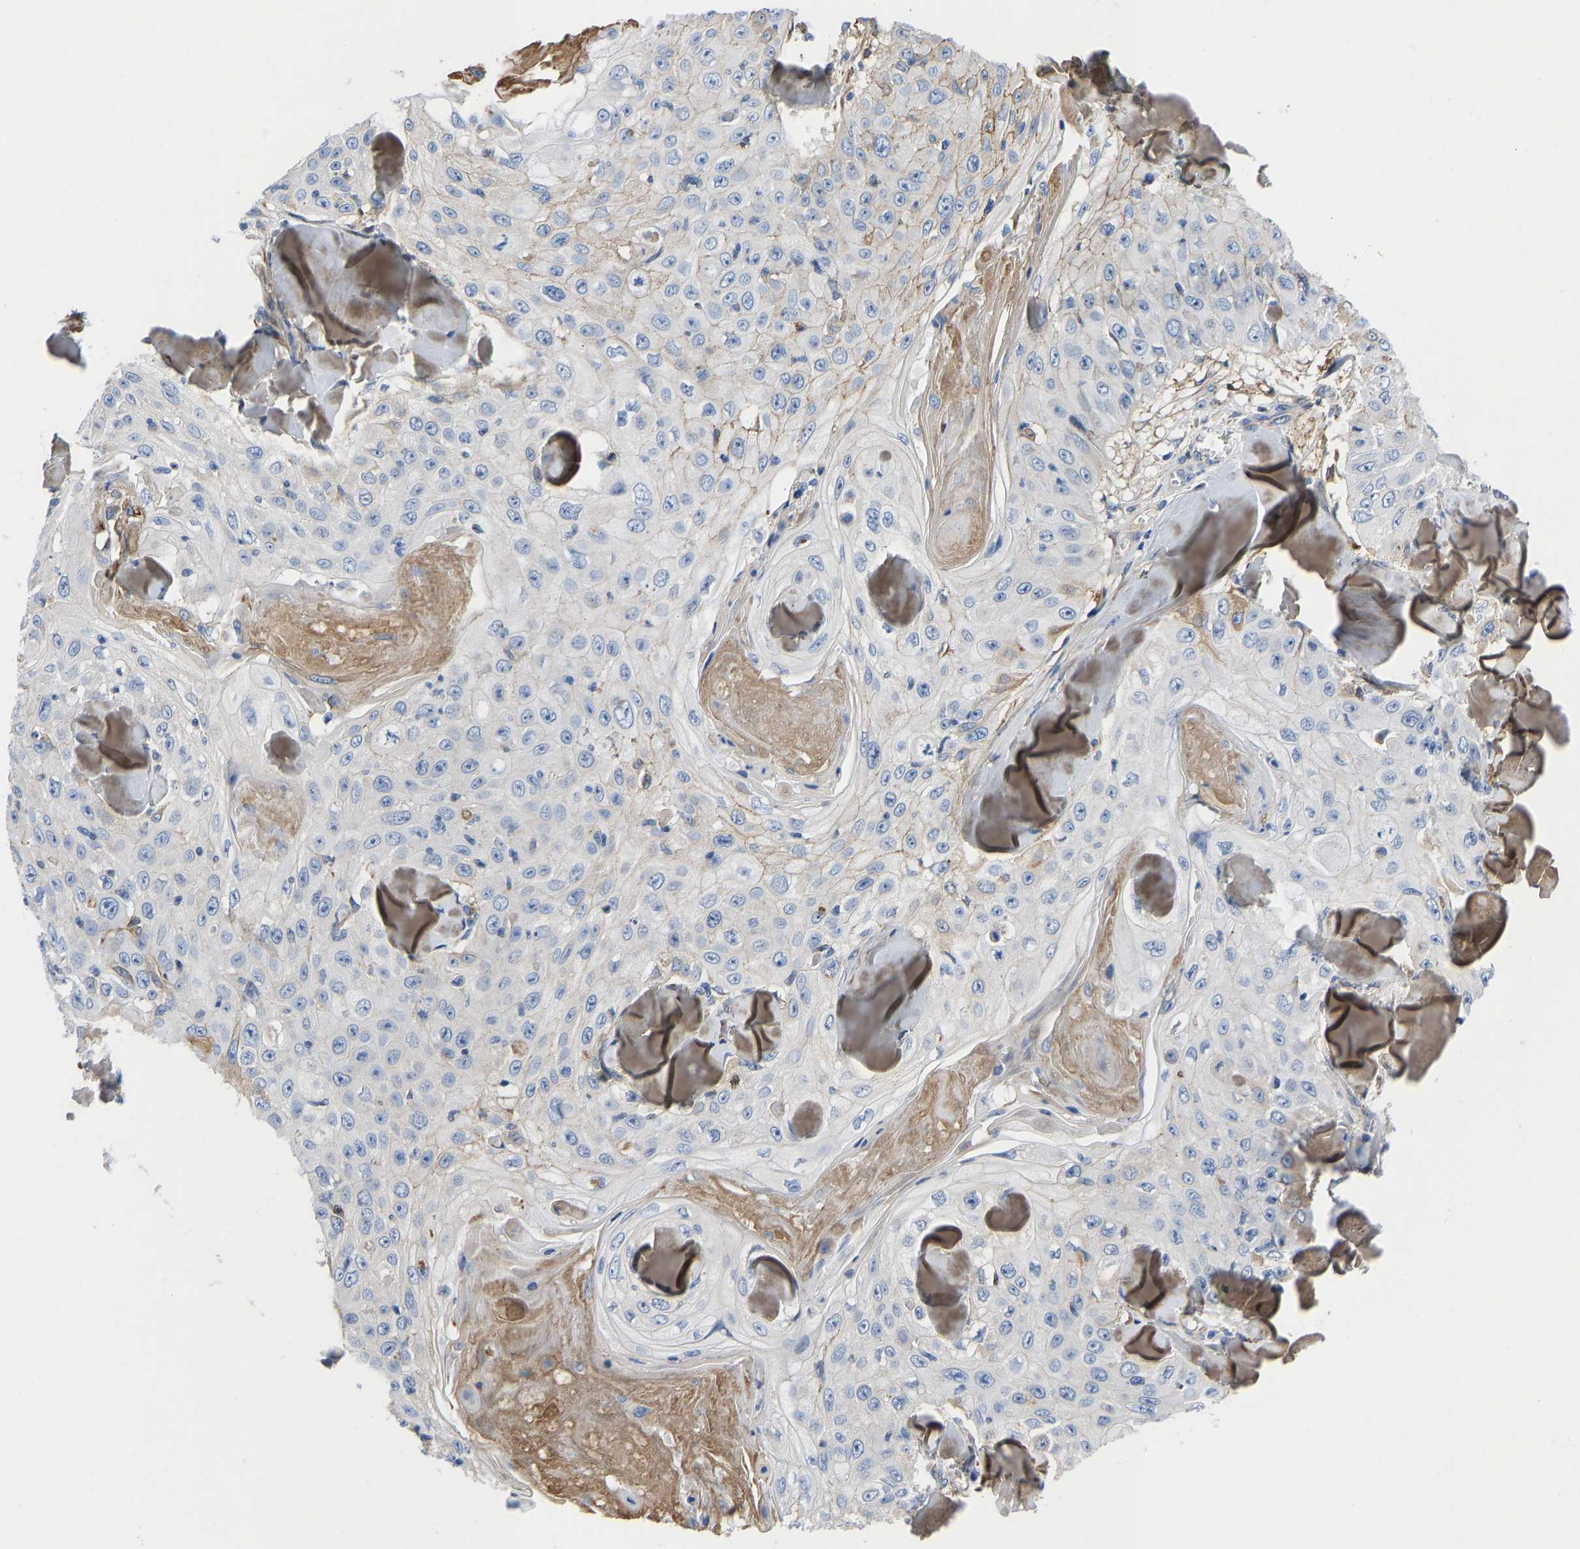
{"staining": {"intensity": "negative", "quantity": "none", "location": "none"}, "tissue": "skin cancer", "cell_type": "Tumor cells", "image_type": "cancer", "snomed": [{"axis": "morphology", "description": "Squamous cell carcinoma, NOS"}, {"axis": "topography", "description": "Skin"}], "caption": "Protein analysis of skin squamous cell carcinoma shows no significant staining in tumor cells.", "gene": "HSPG2", "patient": {"sex": "male", "age": 86}}